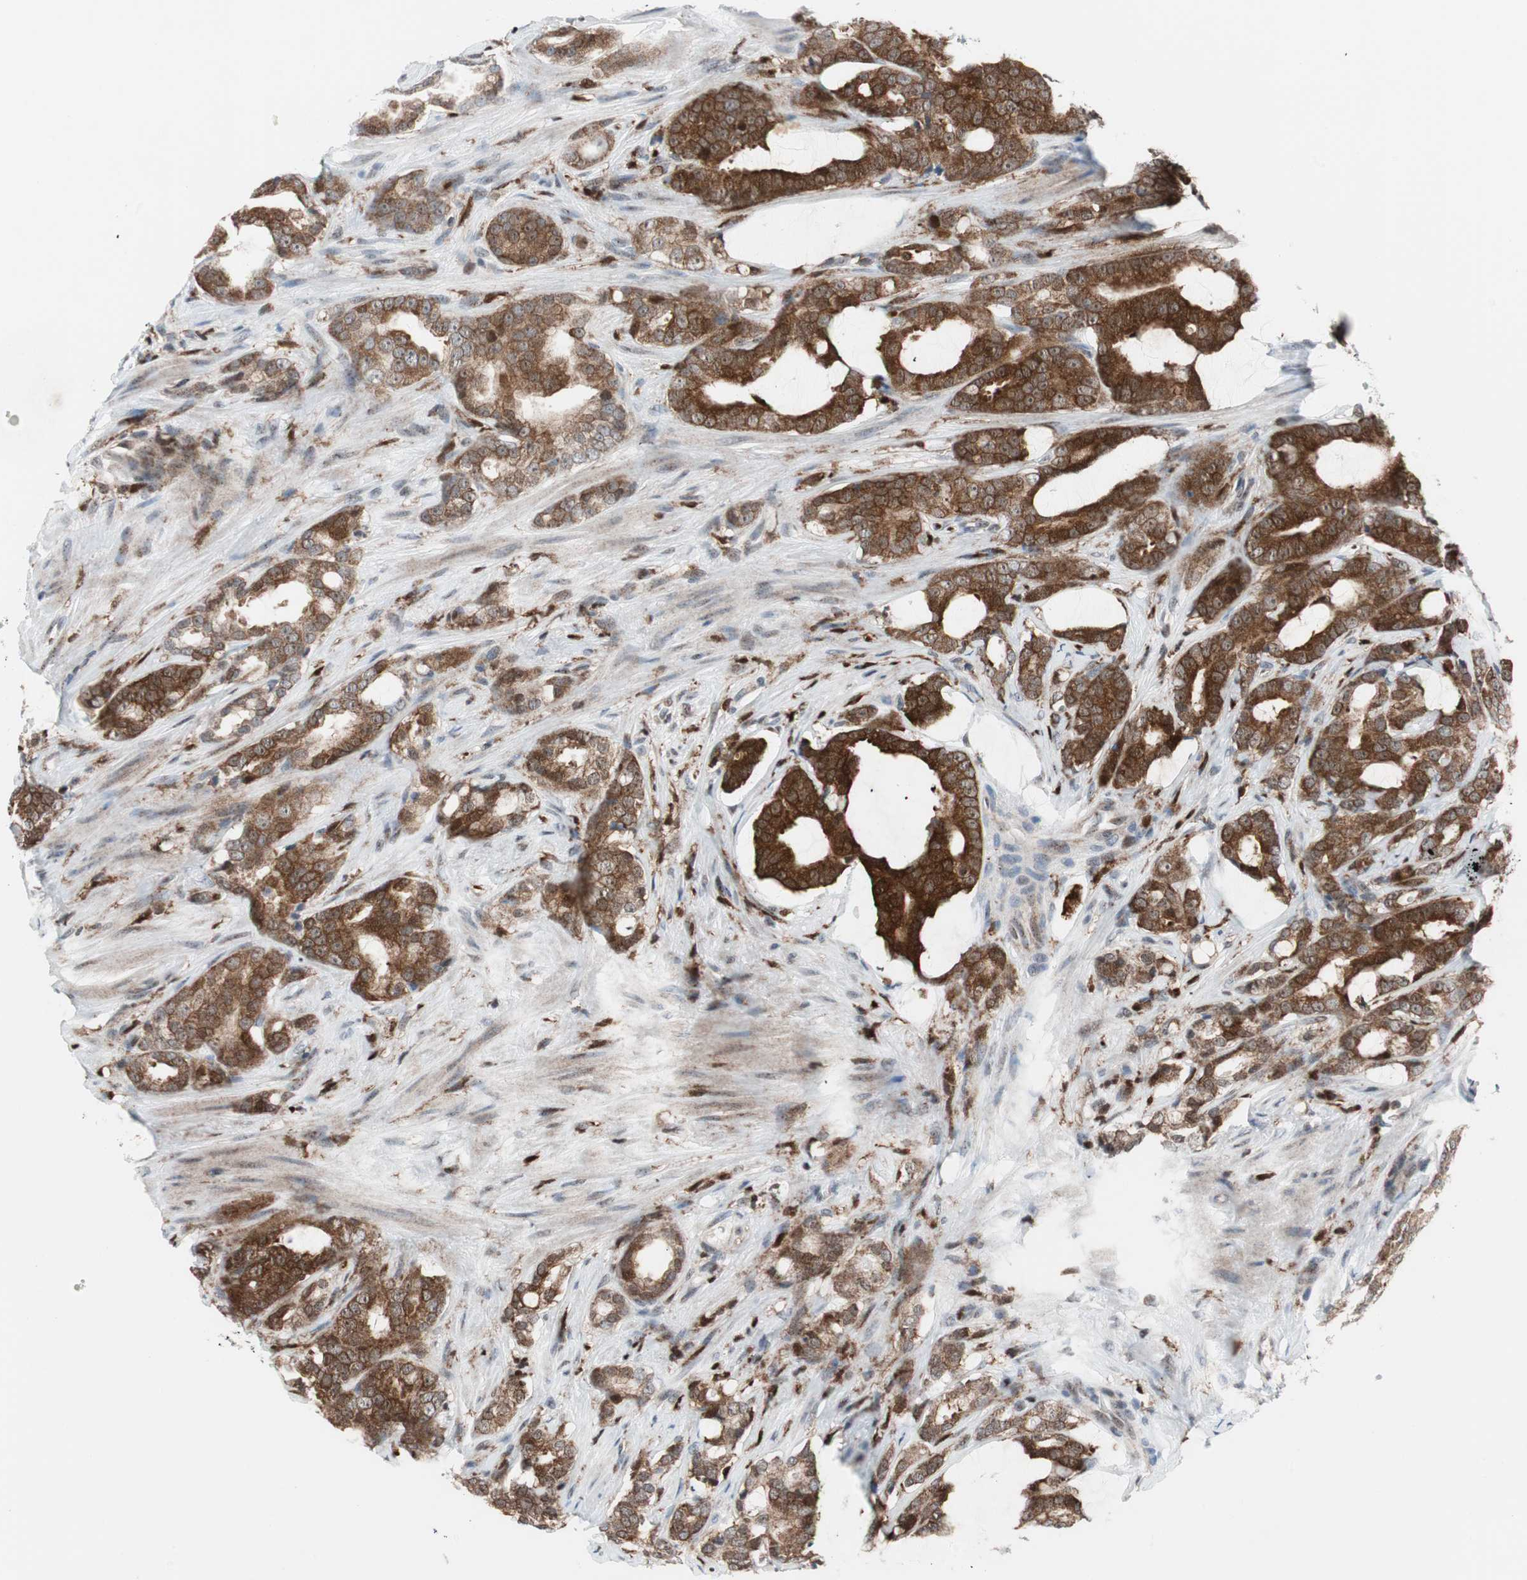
{"staining": {"intensity": "moderate", "quantity": ">75%", "location": "cytoplasmic/membranous"}, "tissue": "prostate cancer", "cell_type": "Tumor cells", "image_type": "cancer", "snomed": [{"axis": "morphology", "description": "Adenocarcinoma, Low grade"}, {"axis": "topography", "description": "Prostate"}], "caption": "Prostate adenocarcinoma (low-grade) tissue reveals moderate cytoplasmic/membranous expression in approximately >75% of tumor cells, visualized by immunohistochemistry.", "gene": "RGS10", "patient": {"sex": "male", "age": 58}}